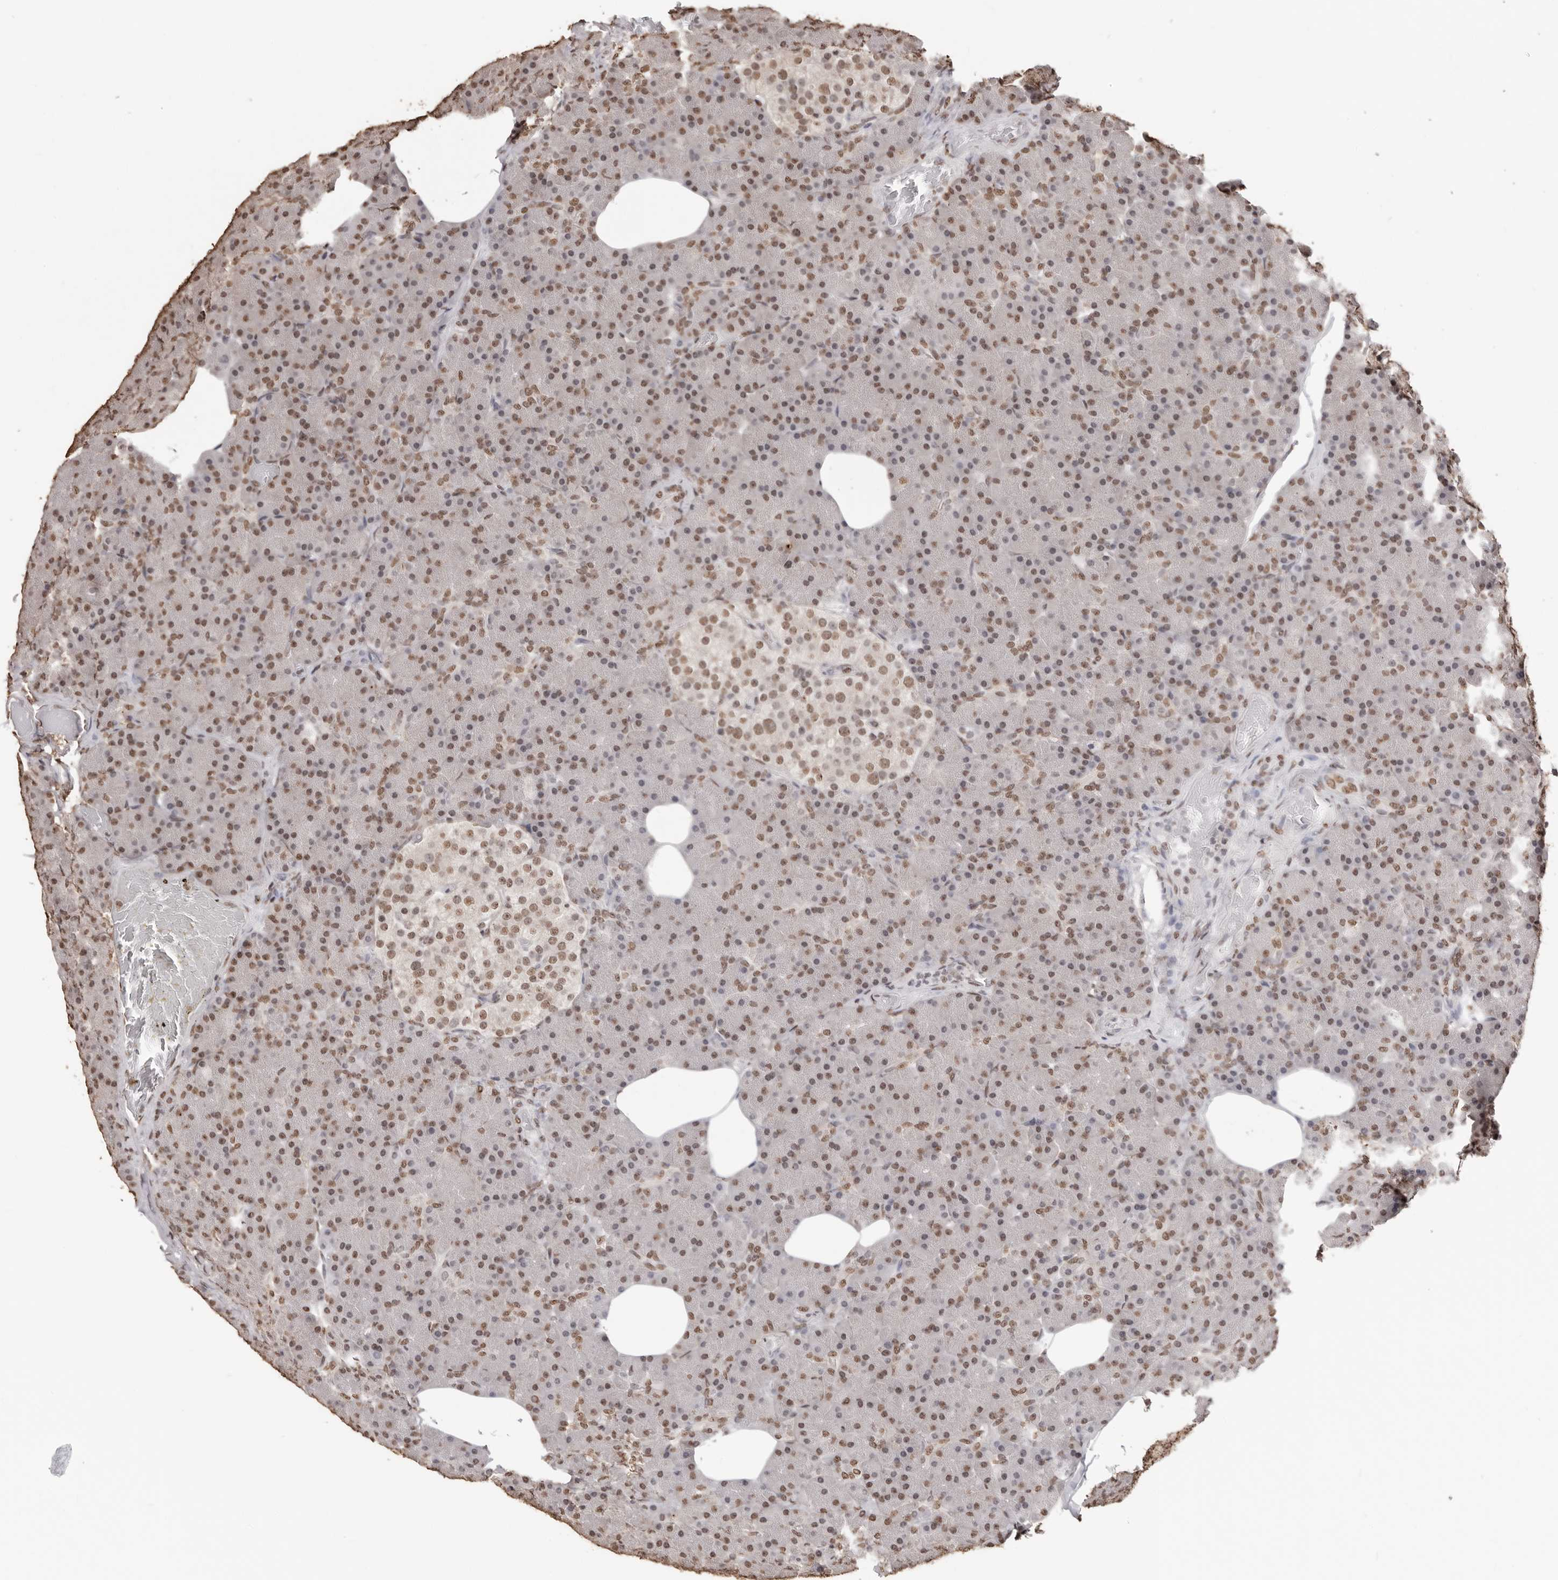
{"staining": {"intensity": "moderate", "quantity": ">75%", "location": "nuclear"}, "tissue": "pancreas", "cell_type": "Exocrine glandular cells", "image_type": "normal", "snomed": [{"axis": "morphology", "description": "Normal tissue, NOS"}, {"axis": "topography", "description": "Pancreas"}], "caption": "IHC staining of normal pancreas, which reveals medium levels of moderate nuclear staining in about >75% of exocrine glandular cells indicating moderate nuclear protein expression. The staining was performed using DAB (brown) for protein detection and nuclei were counterstained in hematoxylin (blue).", "gene": "OLIG3", "patient": {"sex": "female", "age": 43}}